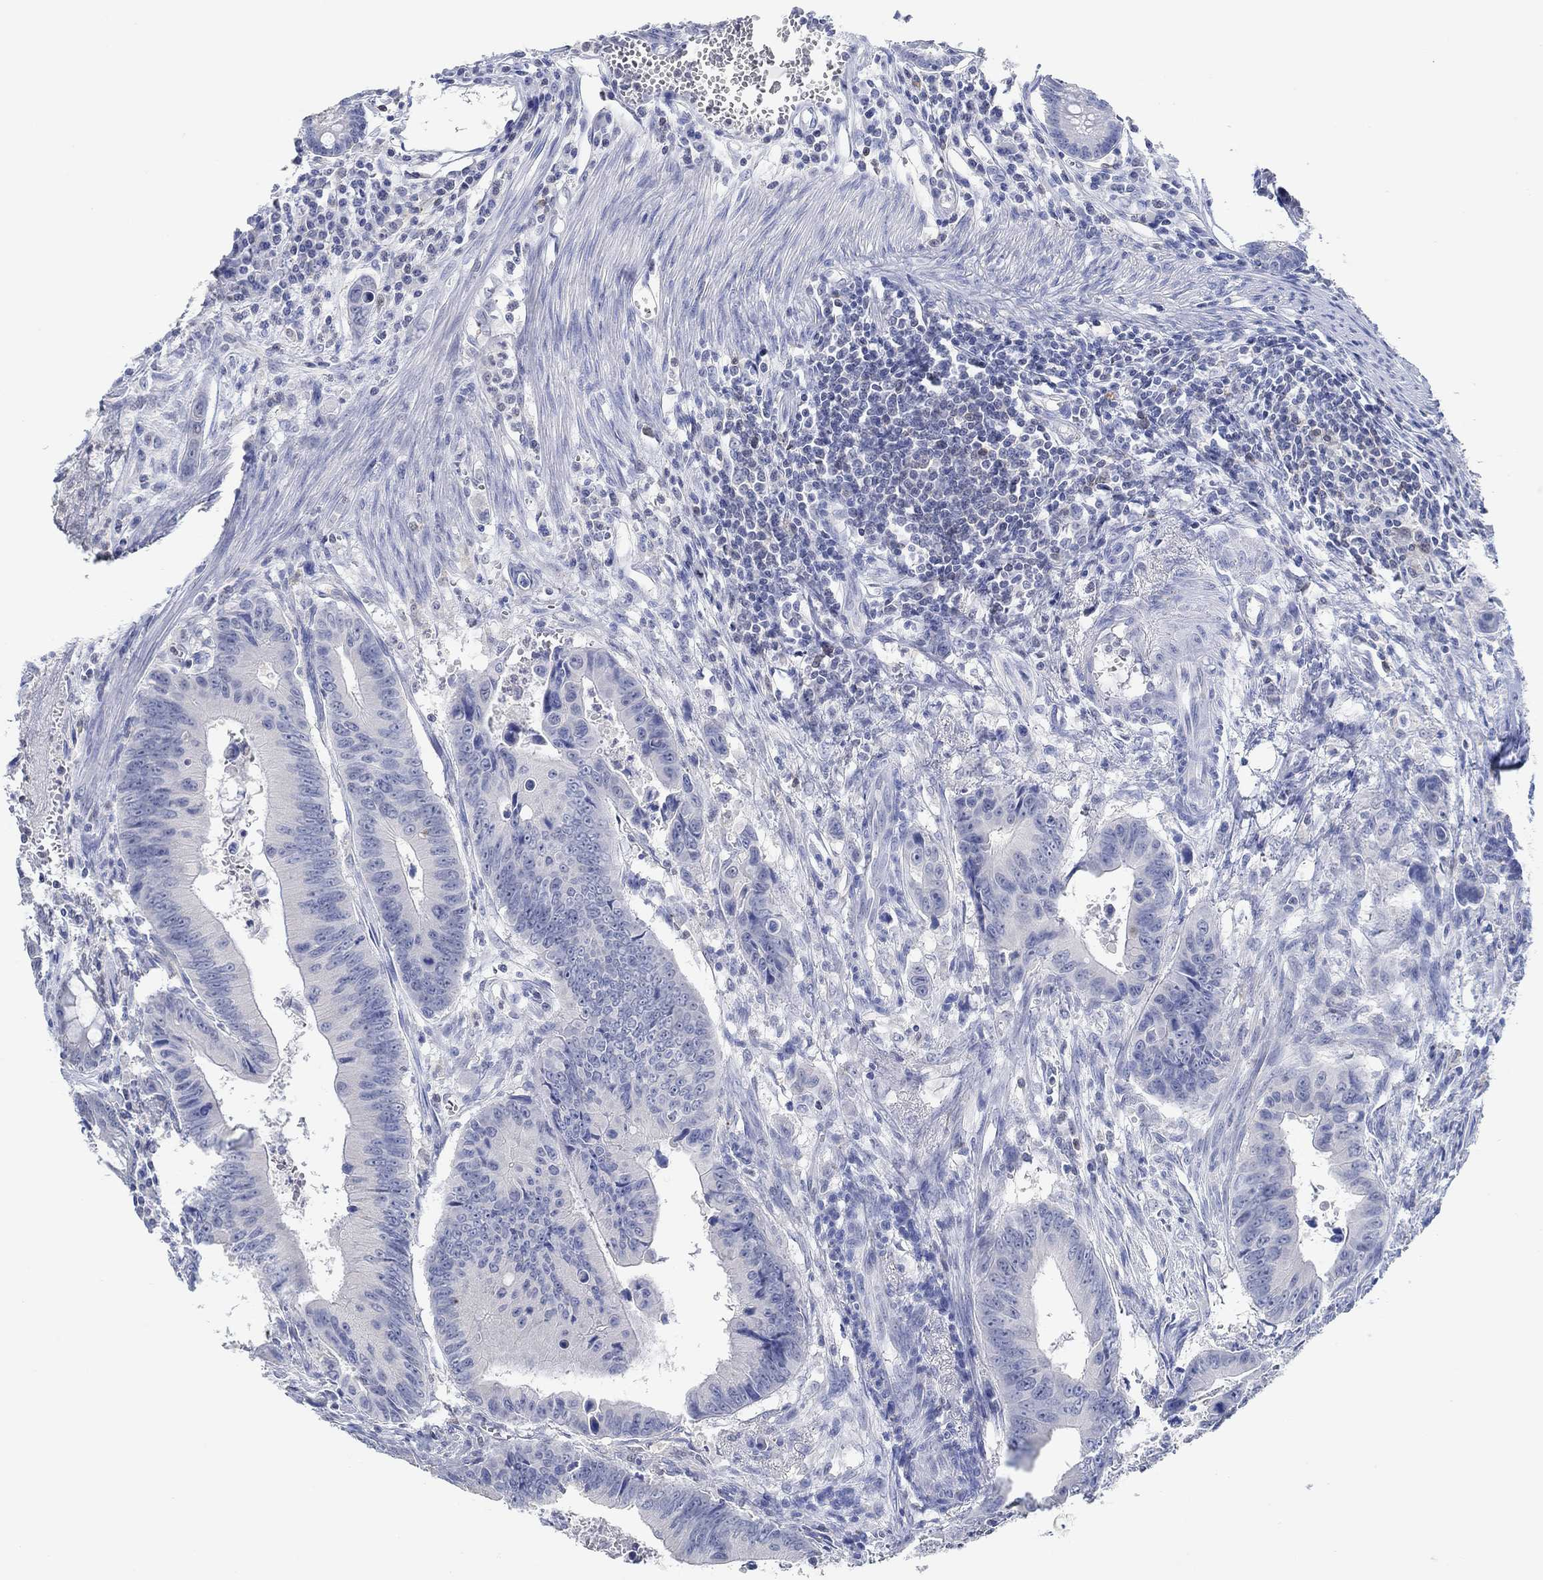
{"staining": {"intensity": "negative", "quantity": "none", "location": "none"}, "tissue": "colorectal cancer", "cell_type": "Tumor cells", "image_type": "cancer", "snomed": [{"axis": "morphology", "description": "Adenocarcinoma, NOS"}, {"axis": "topography", "description": "Colon"}], "caption": "A photomicrograph of human colorectal cancer (adenocarcinoma) is negative for staining in tumor cells. (Immunohistochemistry (ihc), brightfield microscopy, high magnification).", "gene": "PPP1R17", "patient": {"sex": "female", "age": 87}}